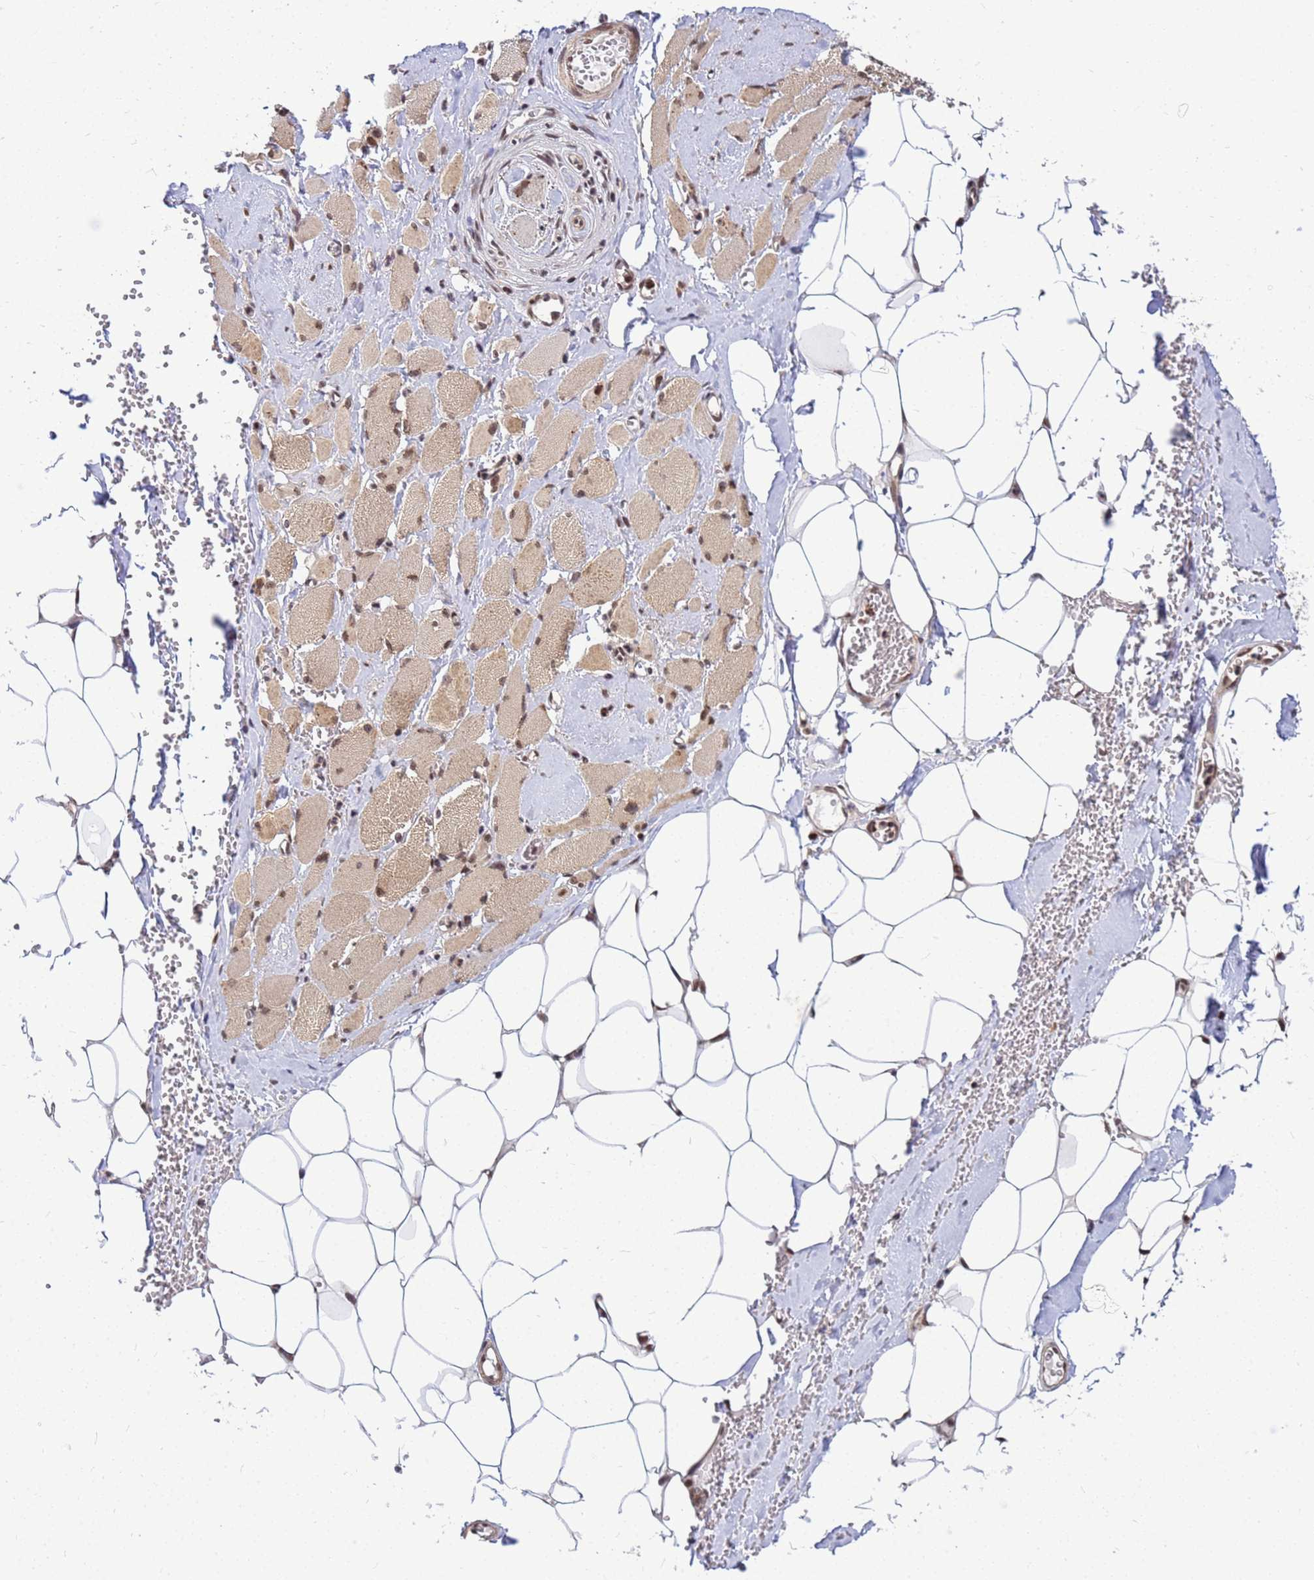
{"staining": {"intensity": "moderate", "quantity": "25%-75%", "location": "cytoplasmic/membranous,nuclear"}, "tissue": "skeletal muscle", "cell_type": "Myocytes", "image_type": "normal", "snomed": [{"axis": "morphology", "description": "Normal tissue, NOS"}, {"axis": "morphology", "description": "Basal cell carcinoma"}, {"axis": "topography", "description": "Skeletal muscle"}], "caption": "Myocytes exhibit moderate cytoplasmic/membranous,nuclear staining in approximately 25%-75% of cells in benign skeletal muscle. The staining was performed using DAB, with brown indicating positive protein expression. Nuclei are stained blue with hematoxylin.", "gene": "NCBP2", "patient": {"sex": "female", "age": 64}}